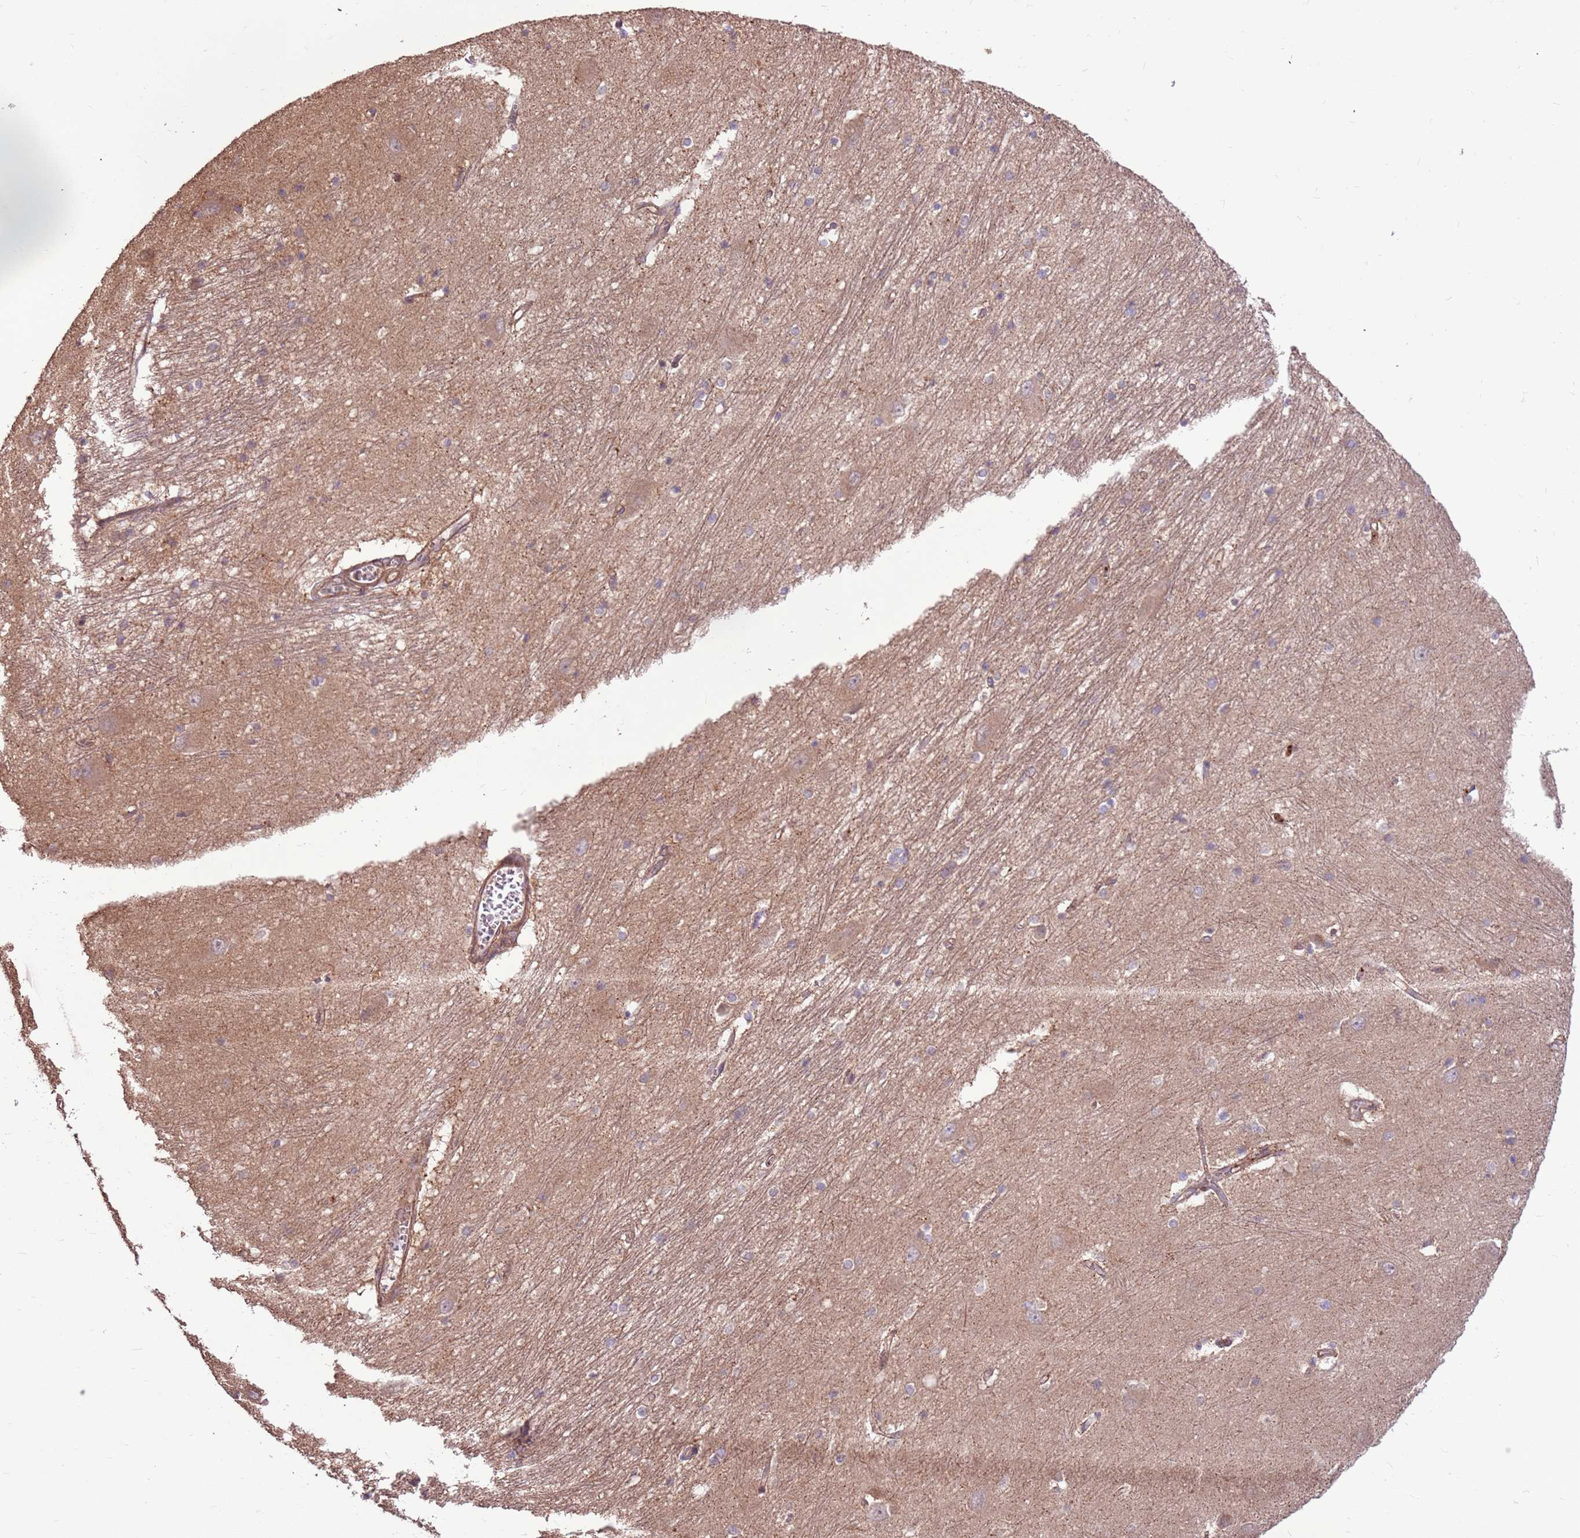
{"staining": {"intensity": "weak", "quantity": "<25%", "location": "nuclear"}, "tissue": "caudate", "cell_type": "Glial cells", "image_type": "normal", "snomed": [{"axis": "morphology", "description": "Normal tissue, NOS"}, {"axis": "topography", "description": "Lateral ventricle wall"}], "caption": "The IHC histopathology image has no significant positivity in glial cells of caudate. (Stains: DAB (3,3'-diaminobenzidine) immunohistochemistry (IHC) with hematoxylin counter stain, Microscopy: brightfield microscopy at high magnification).", "gene": "CCDC112", "patient": {"sex": "male", "age": 37}}